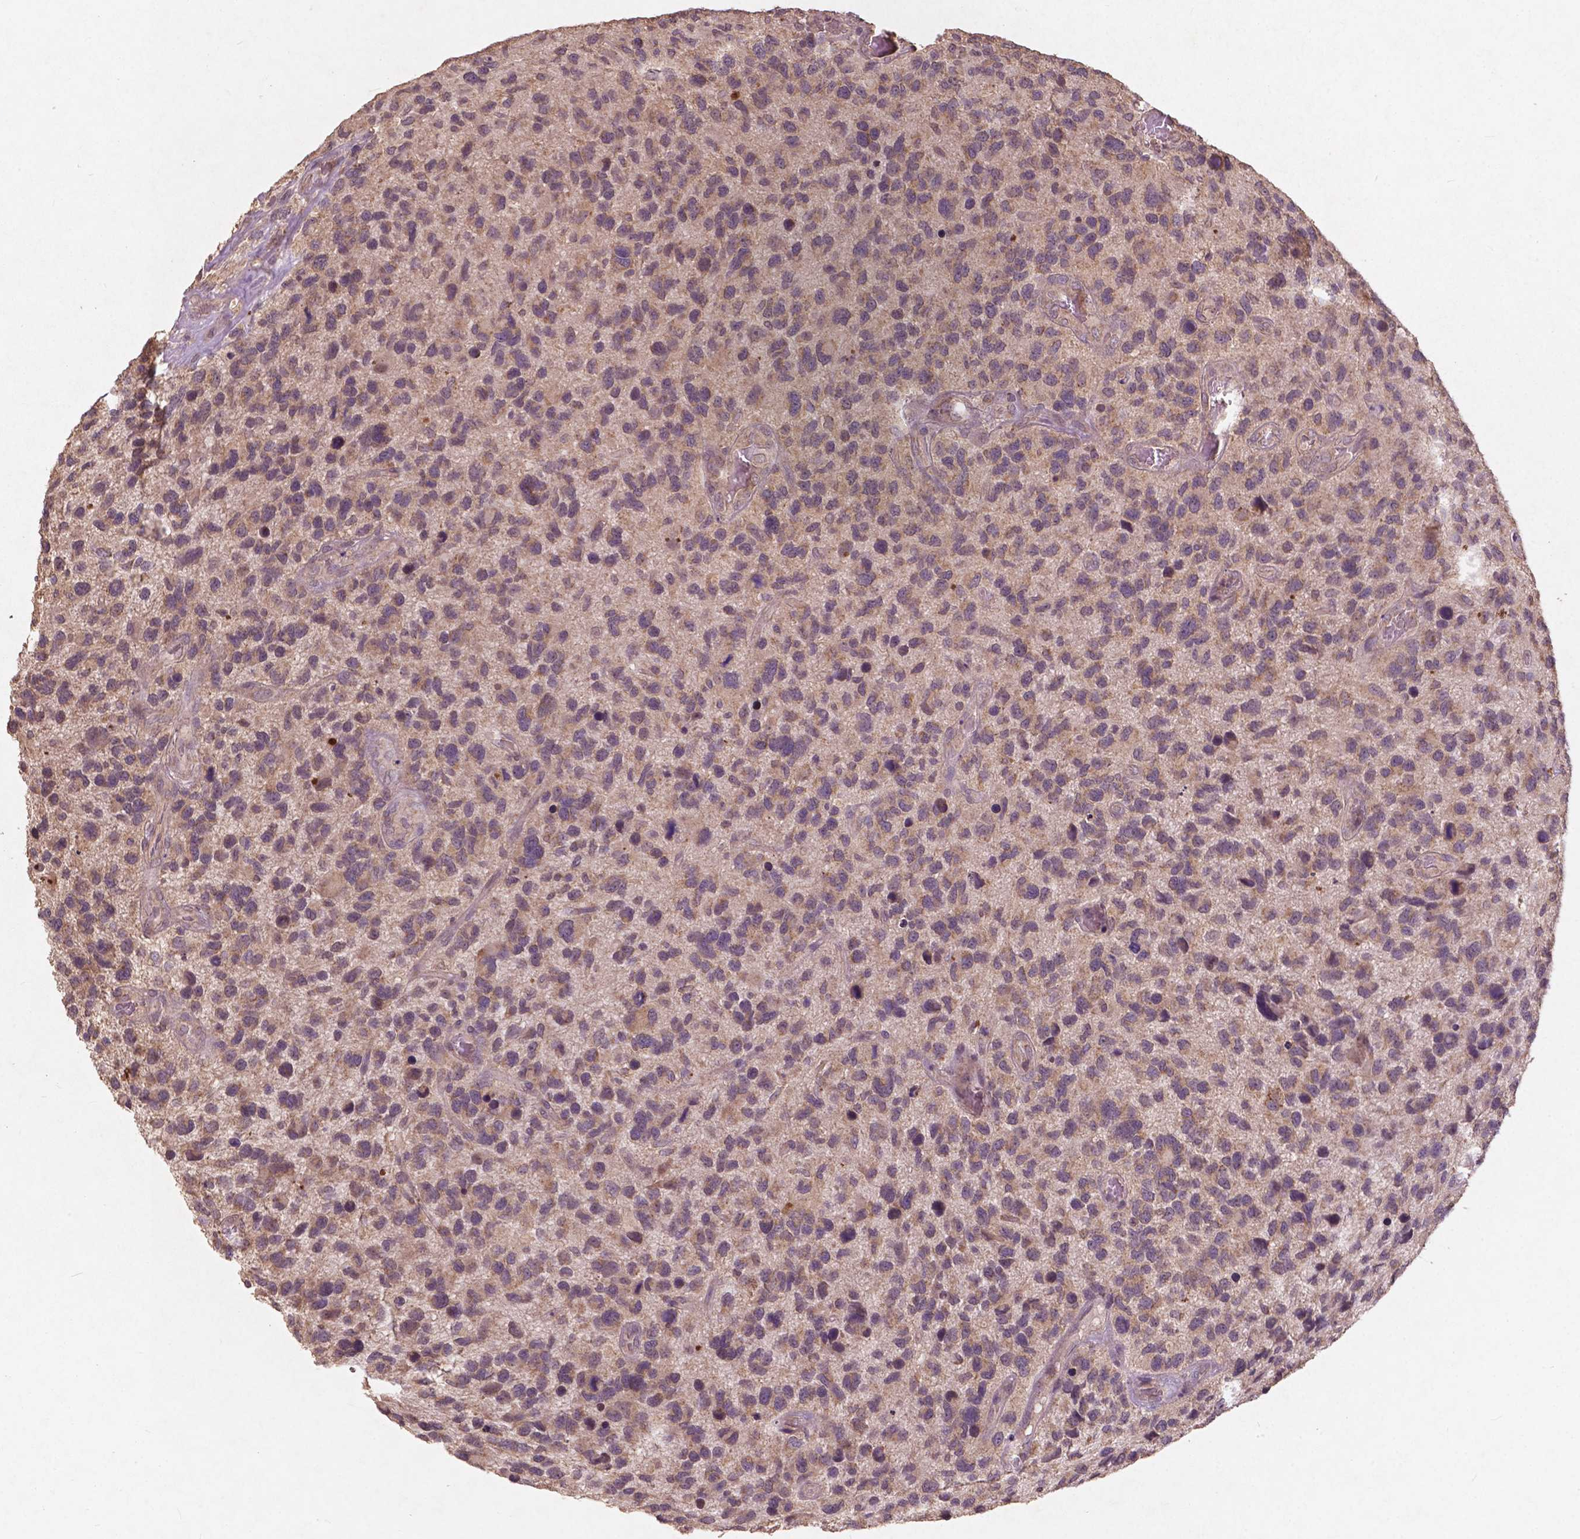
{"staining": {"intensity": "weak", "quantity": ">75%", "location": "cytoplasmic/membranous"}, "tissue": "glioma", "cell_type": "Tumor cells", "image_type": "cancer", "snomed": [{"axis": "morphology", "description": "Glioma, malignant, NOS"}, {"axis": "morphology", "description": "Glioma, malignant, High grade"}, {"axis": "topography", "description": "Brain"}], "caption": "An image of glioma stained for a protein demonstrates weak cytoplasmic/membranous brown staining in tumor cells.", "gene": "ST6GALNAC5", "patient": {"sex": "female", "age": 71}}